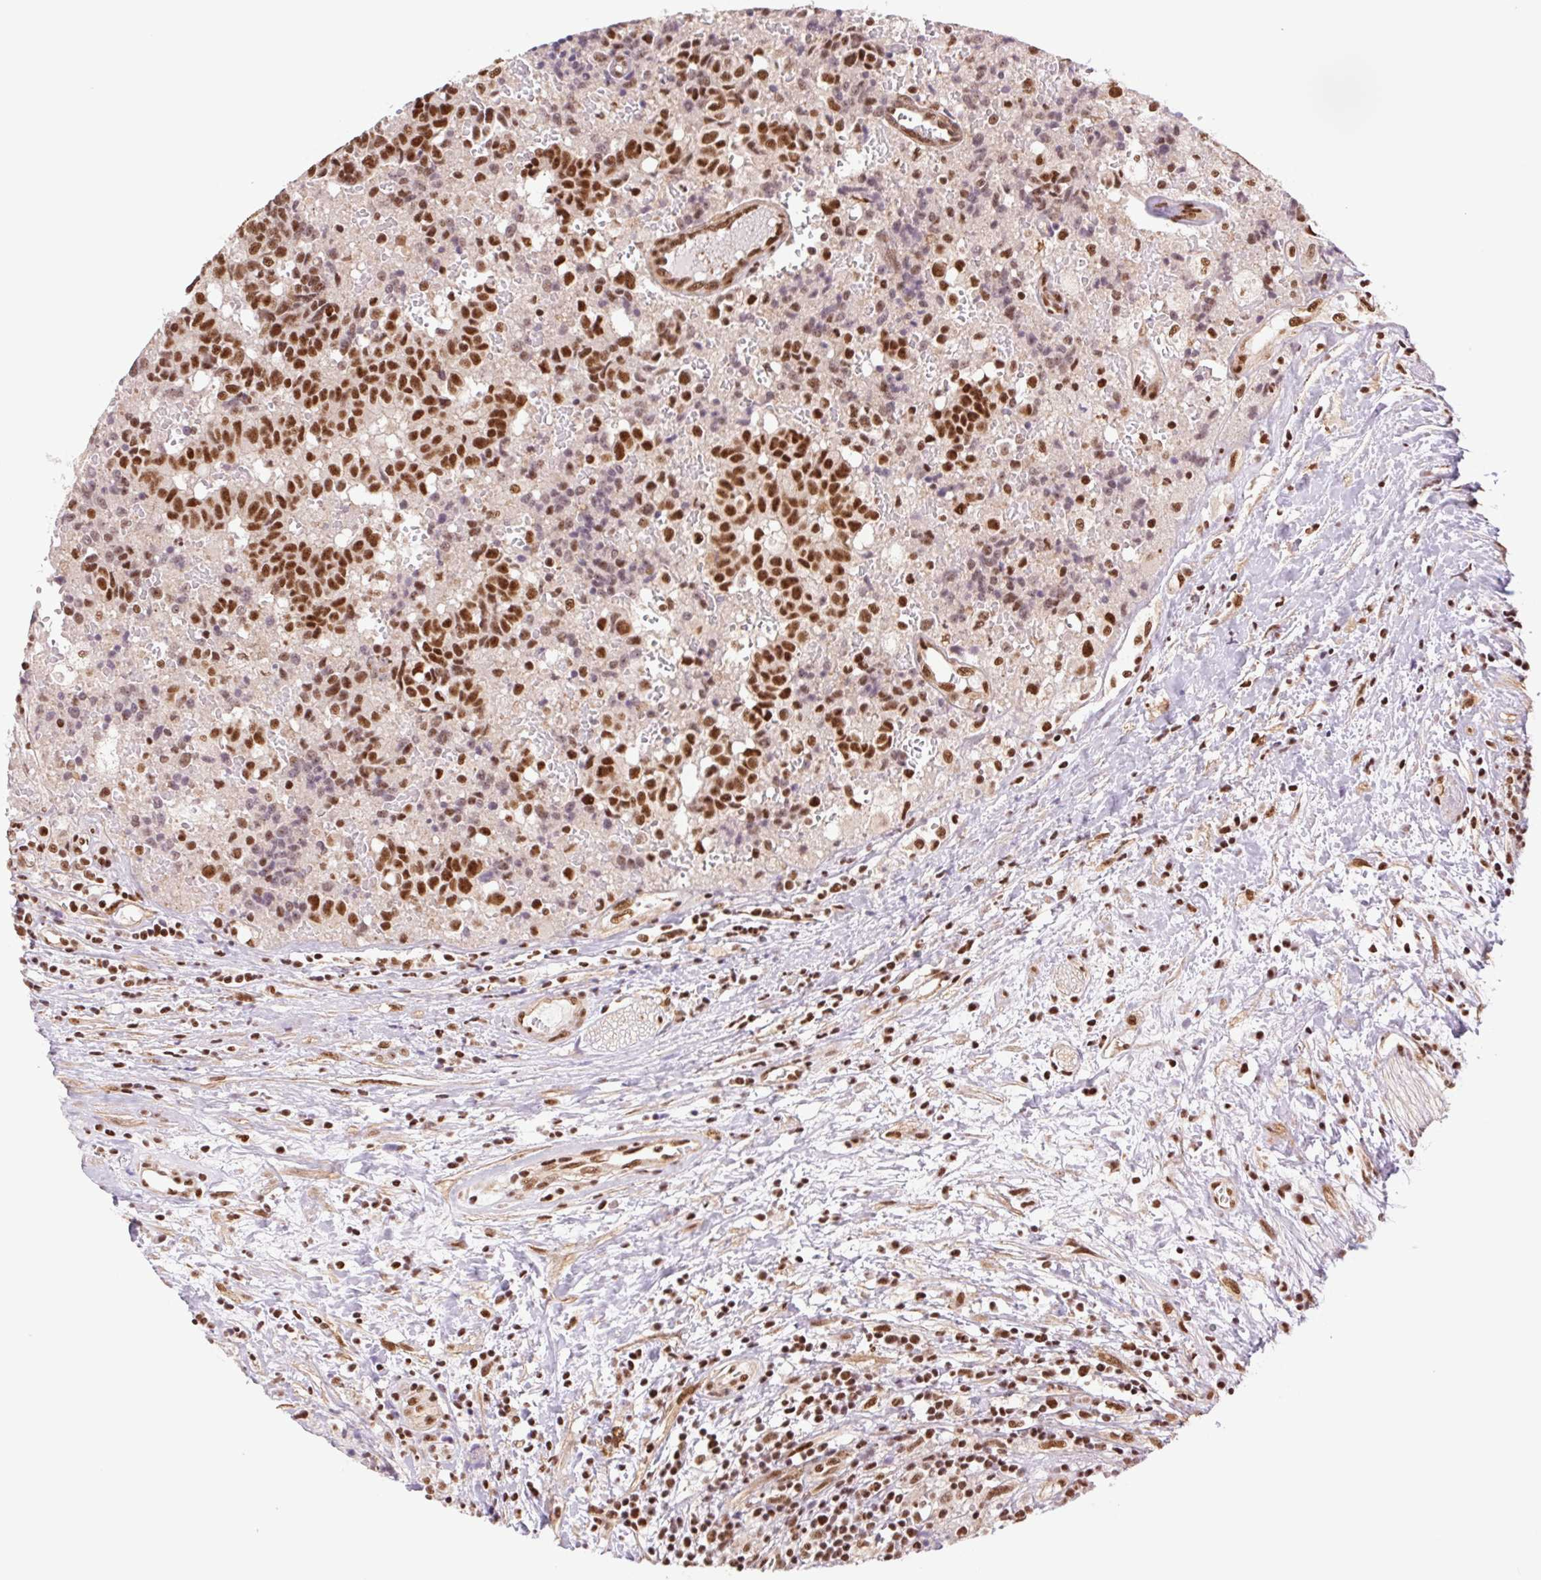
{"staining": {"intensity": "strong", "quantity": "25%-75%", "location": "nuclear"}, "tissue": "prostate cancer", "cell_type": "Tumor cells", "image_type": "cancer", "snomed": [{"axis": "morphology", "description": "Adenocarcinoma, High grade"}, {"axis": "topography", "description": "Prostate and seminal vesicle, NOS"}], "caption": "Immunohistochemistry (DAB (3,3'-diaminobenzidine)) staining of prostate cancer demonstrates strong nuclear protein expression in approximately 25%-75% of tumor cells.", "gene": "CWC25", "patient": {"sex": "male", "age": 60}}